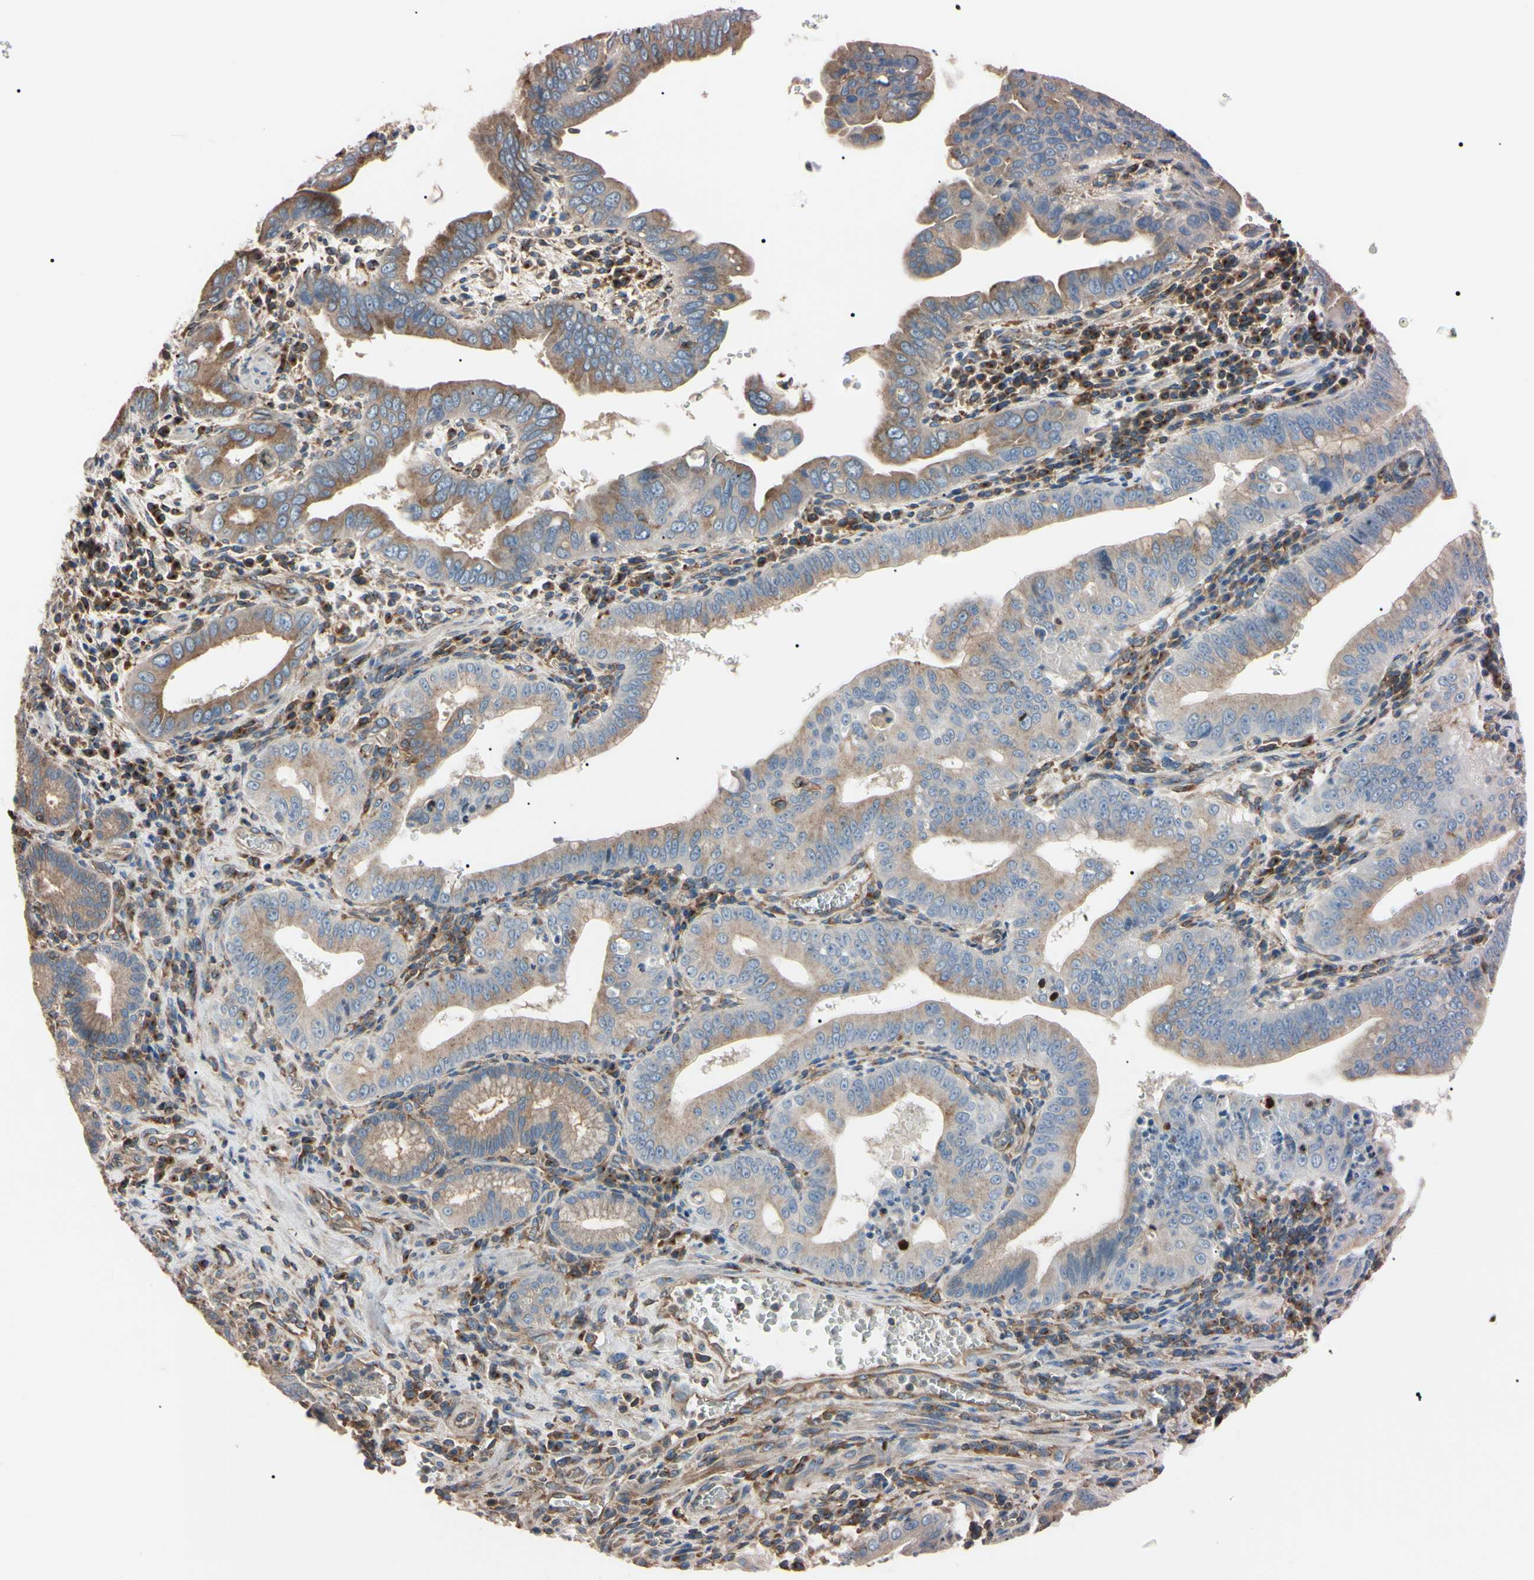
{"staining": {"intensity": "weak", "quantity": ">75%", "location": "cytoplasmic/membranous"}, "tissue": "pancreatic cancer", "cell_type": "Tumor cells", "image_type": "cancer", "snomed": [{"axis": "morphology", "description": "Normal tissue, NOS"}, {"axis": "topography", "description": "Lymph node"}], "caption": "An immunohistochemistry micrograph of tumor tissue is shown. Protein staining in brown labels weak cytoplasmic/membranous positivity in pancreatic cancer within tumor cells.", "gene": "PRKACA", "patient": {"sex": "male", "age": 50}}